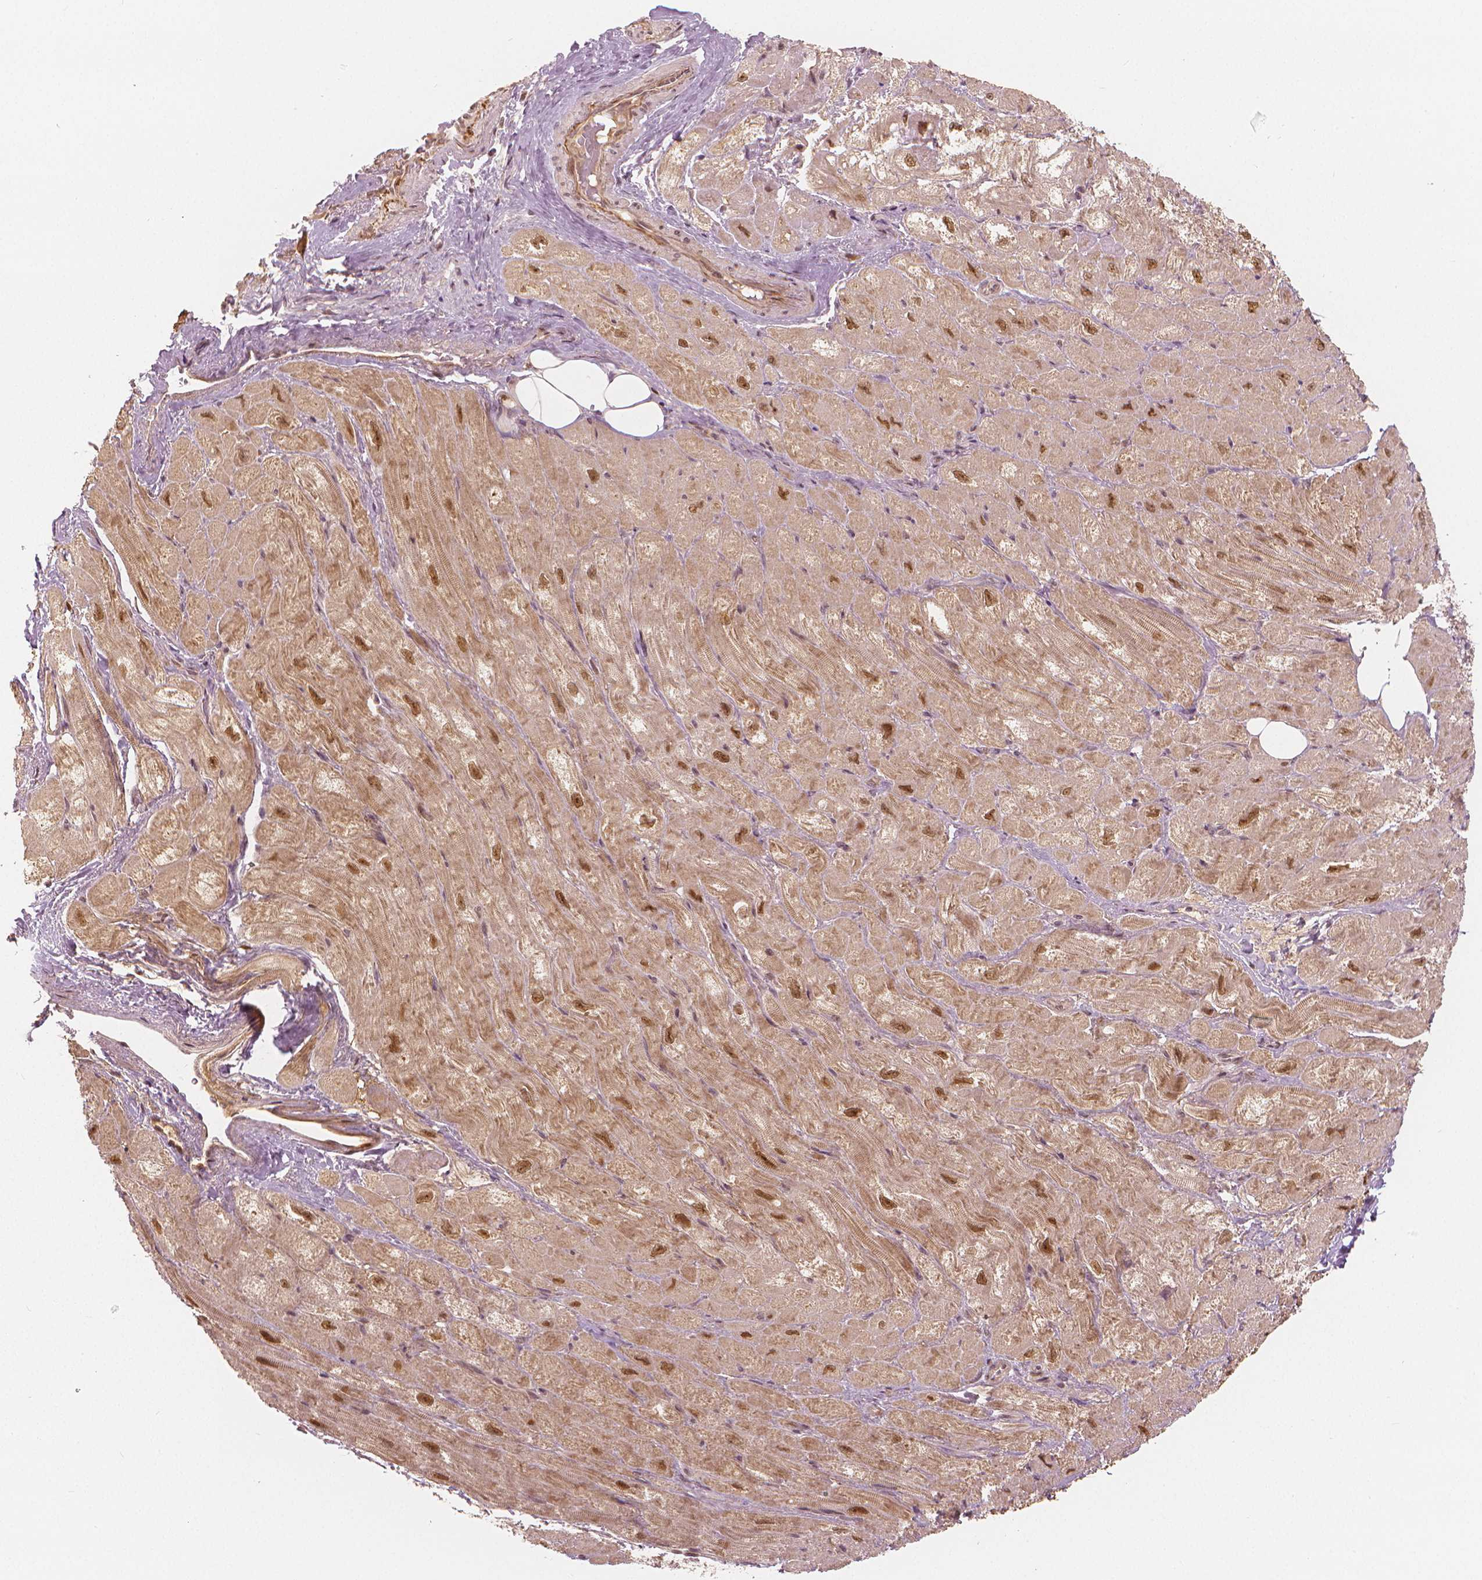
{"staining": {"intensity": "moderate", "quantity": "25%-75%", "location": "nuclear"}, "tissue": "heart muscle", "cell_type": "Cardiomyocytes", "image_type": "normal", "snomed": [{"axis": "morphology", "description": "Normal tissue, NOS"}, {"axis": "topography", "description": "Heart"}], "caption": "Moderate nuclear staining is seen in approximately 25%-75% of cardiomyocytes in unremarkable heart muscle.", "gene": "NSD2", "patient": {"sex": "female", "age": 69}}